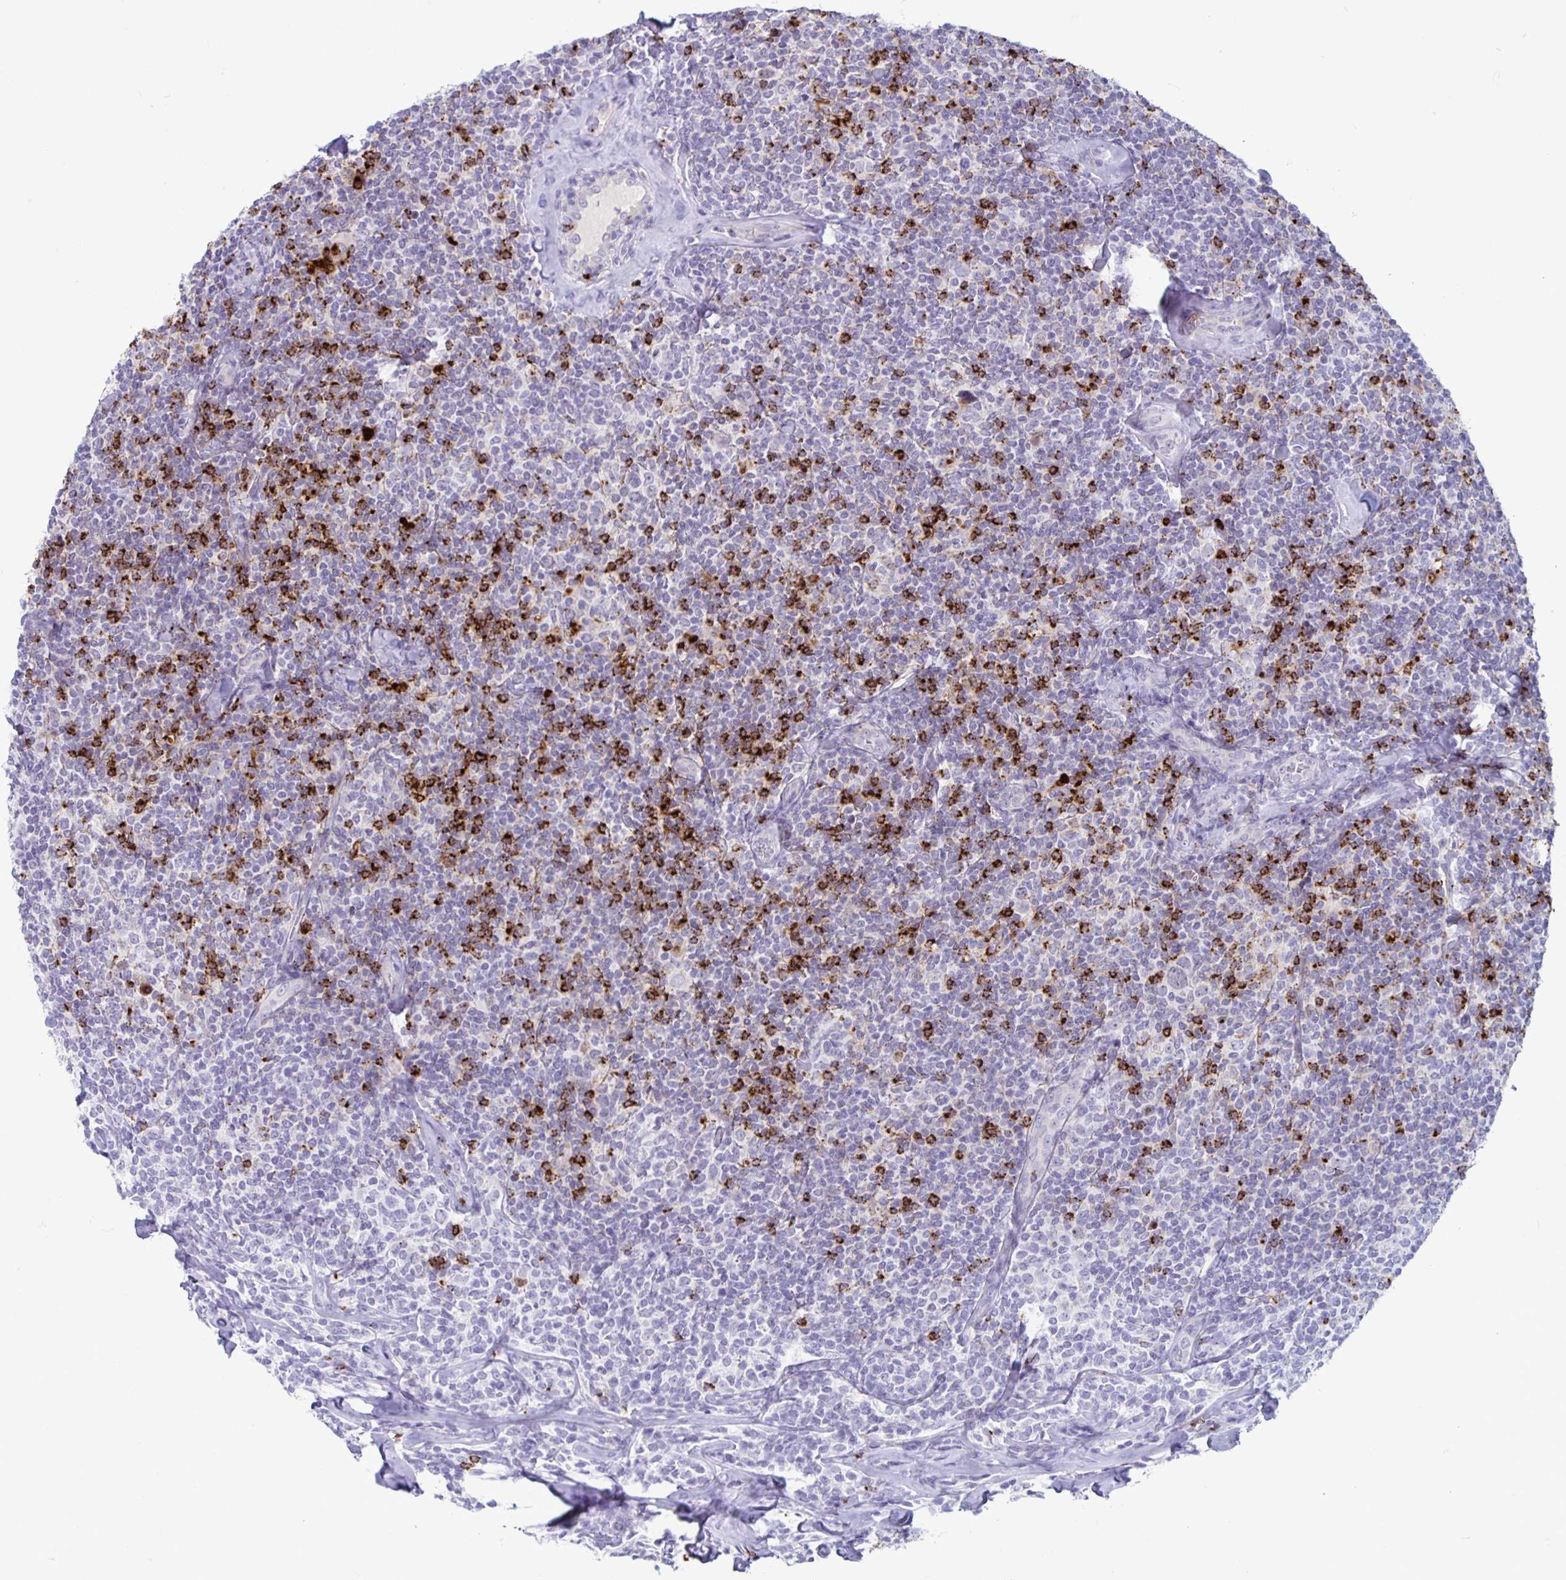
{"staining": {"intensity": "negative", "quantity": "none", "location": "none"}, "tissue": "lymphoma", "cell_type": "Tumor cells", "image_type": "cancer", "snomed": [{"axis": "morphology", "description": "Malignant lymphoma, non-Hodgkin's type, Low grade"}, {"axis": "topography", "description": "Lymph node"}], "caption": "A photomicrograph of human lymphoma is negative for staining in tumor cells.", "gene": "GZMK", "patient": {"sex": "female", "age": 56}}